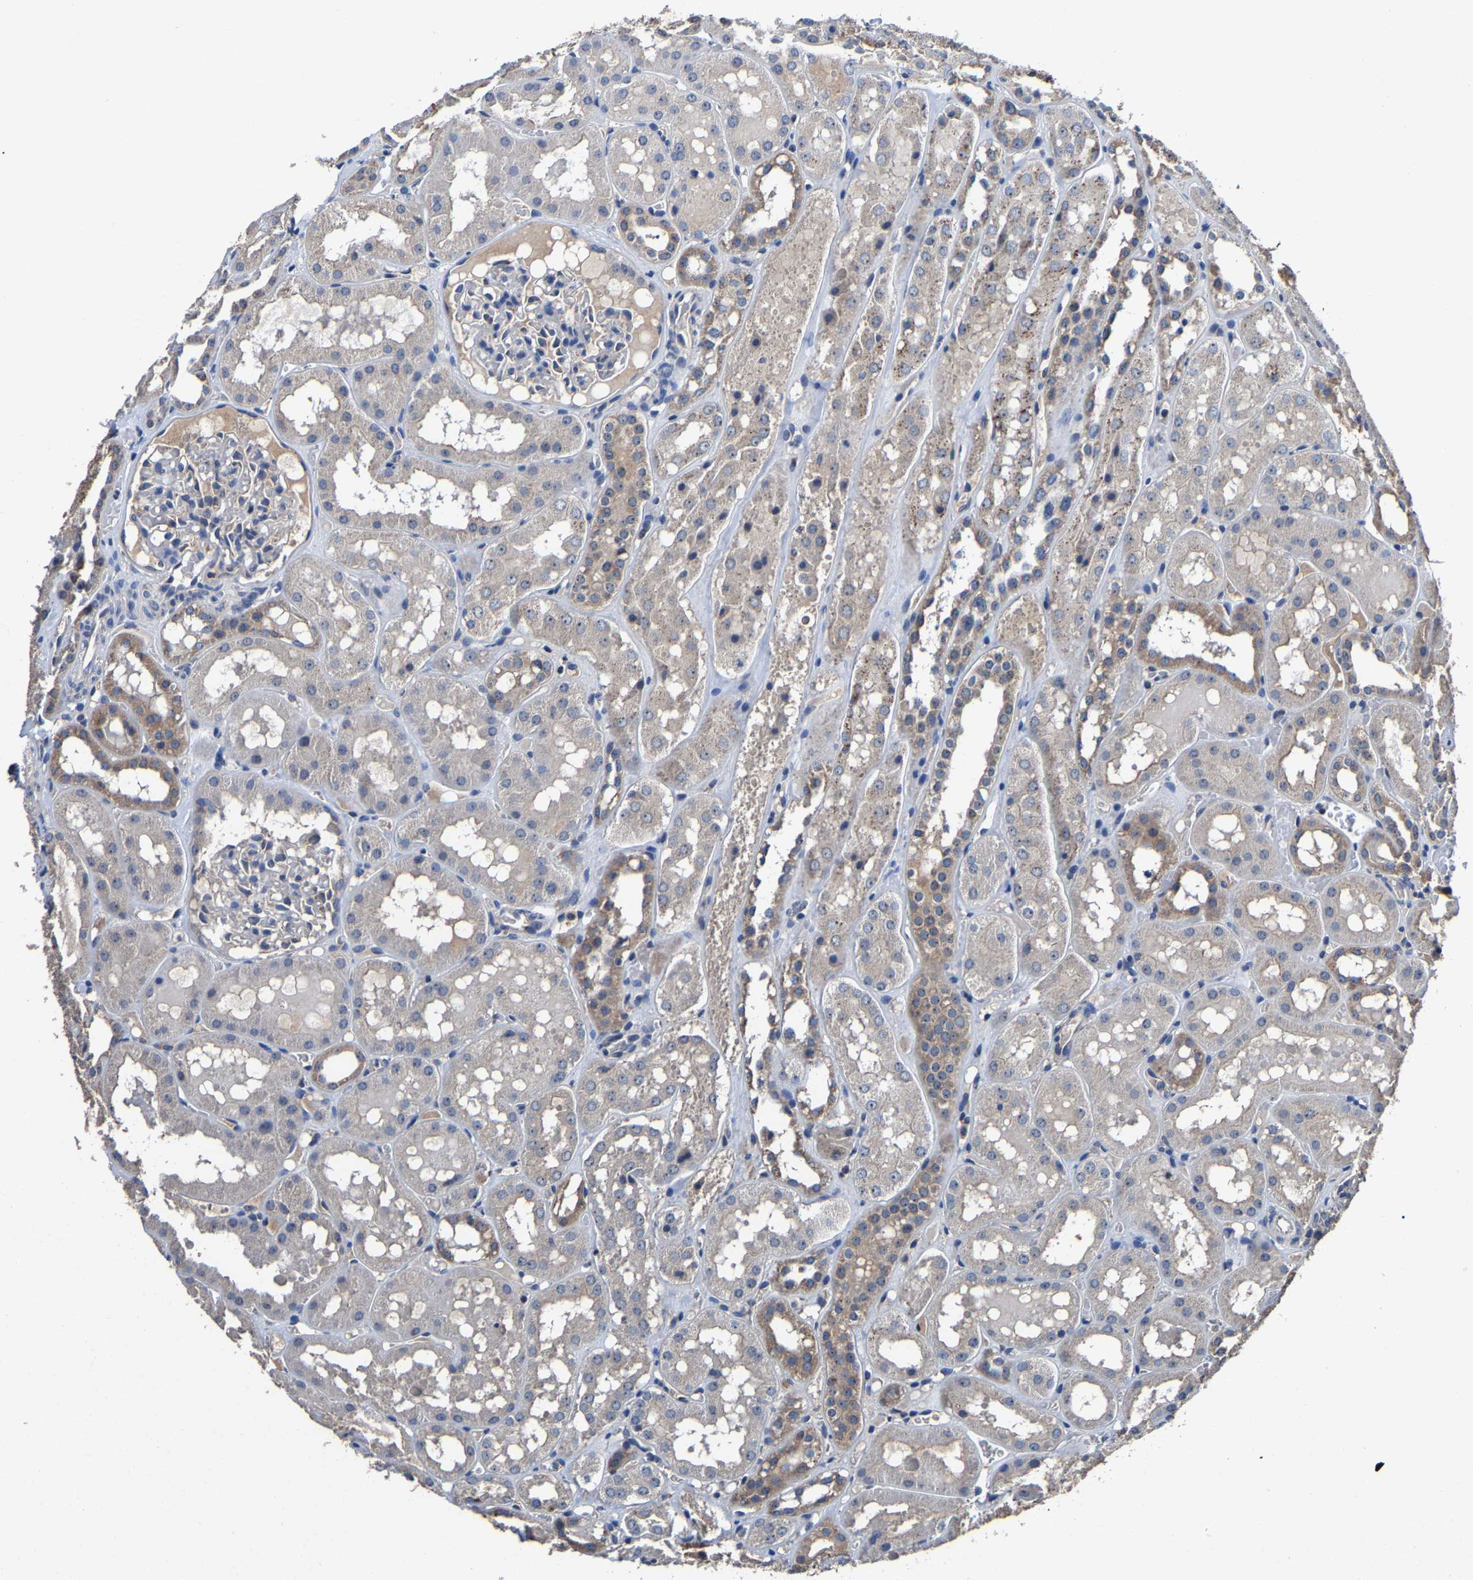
{"staining": {"intensity": "weak", "quantity": "<25%", "location": "cytoplasmic/membranous"}, "tissue": "kidney", "cell_type": "Cells in glomeruli", "image_type": "normal", "snomed": [{"axis": "morphology", "description": "Normal tissue, NOS"}, {"axis": "topography", "description": "Kidney"}, {"axis": "topography", "description": "Urinary bladder"}], "caption": "Photomicrograph shows no protein positivity in cells in glomeruli of unremarkable kidney.", "gene": "ZCCHC7", "patient": {"sex": "male", "age": 16}}